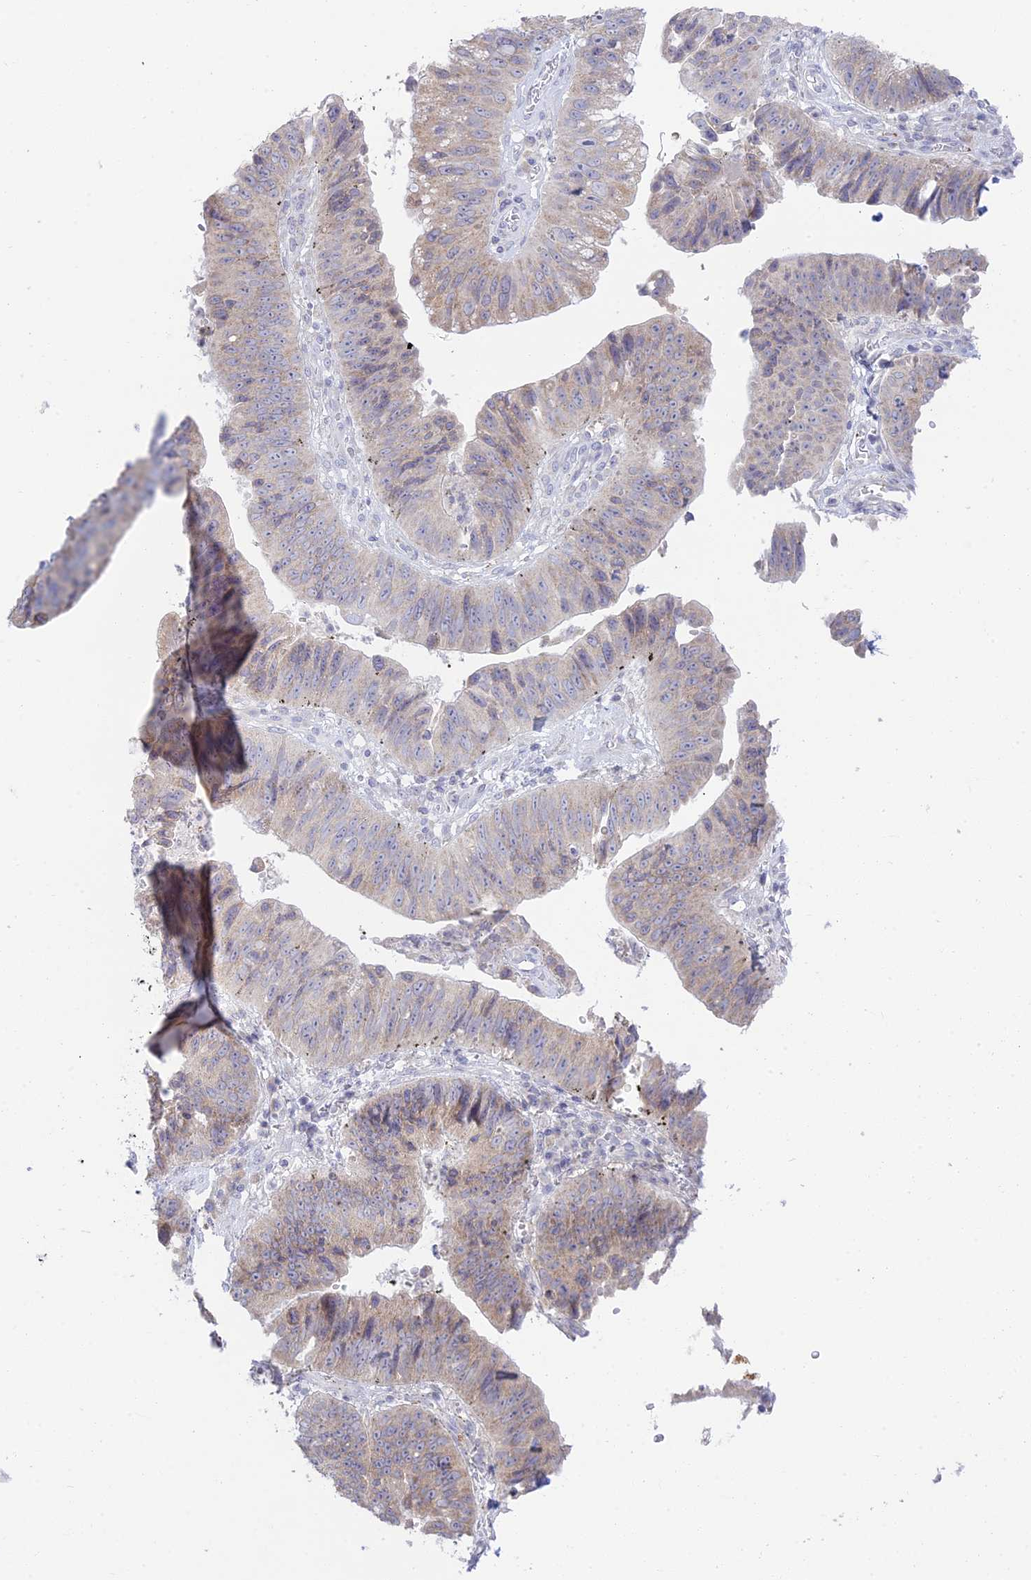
{"staining": {"intensity": "weak", "quantity": "25%-75%", "location": "cytoplasmic/membranous"}, "tissue": "stomach cancer", "cell_type": "Tumor cells", "image_type": "cancer", "snomed": [{"axis": "morphology", "description": "Adenocarcinoma, NOS"}, {"axis": "topography", "description": "Stomach"}], "caption": "Protein staining exhibits weak cytoplasmic/membranous positivity in approximately 25%-75% of tumor cells in stomach adenocarcinoma.", "gene": "TMEM40", "patient": {"sex": "male", "age": 59}}